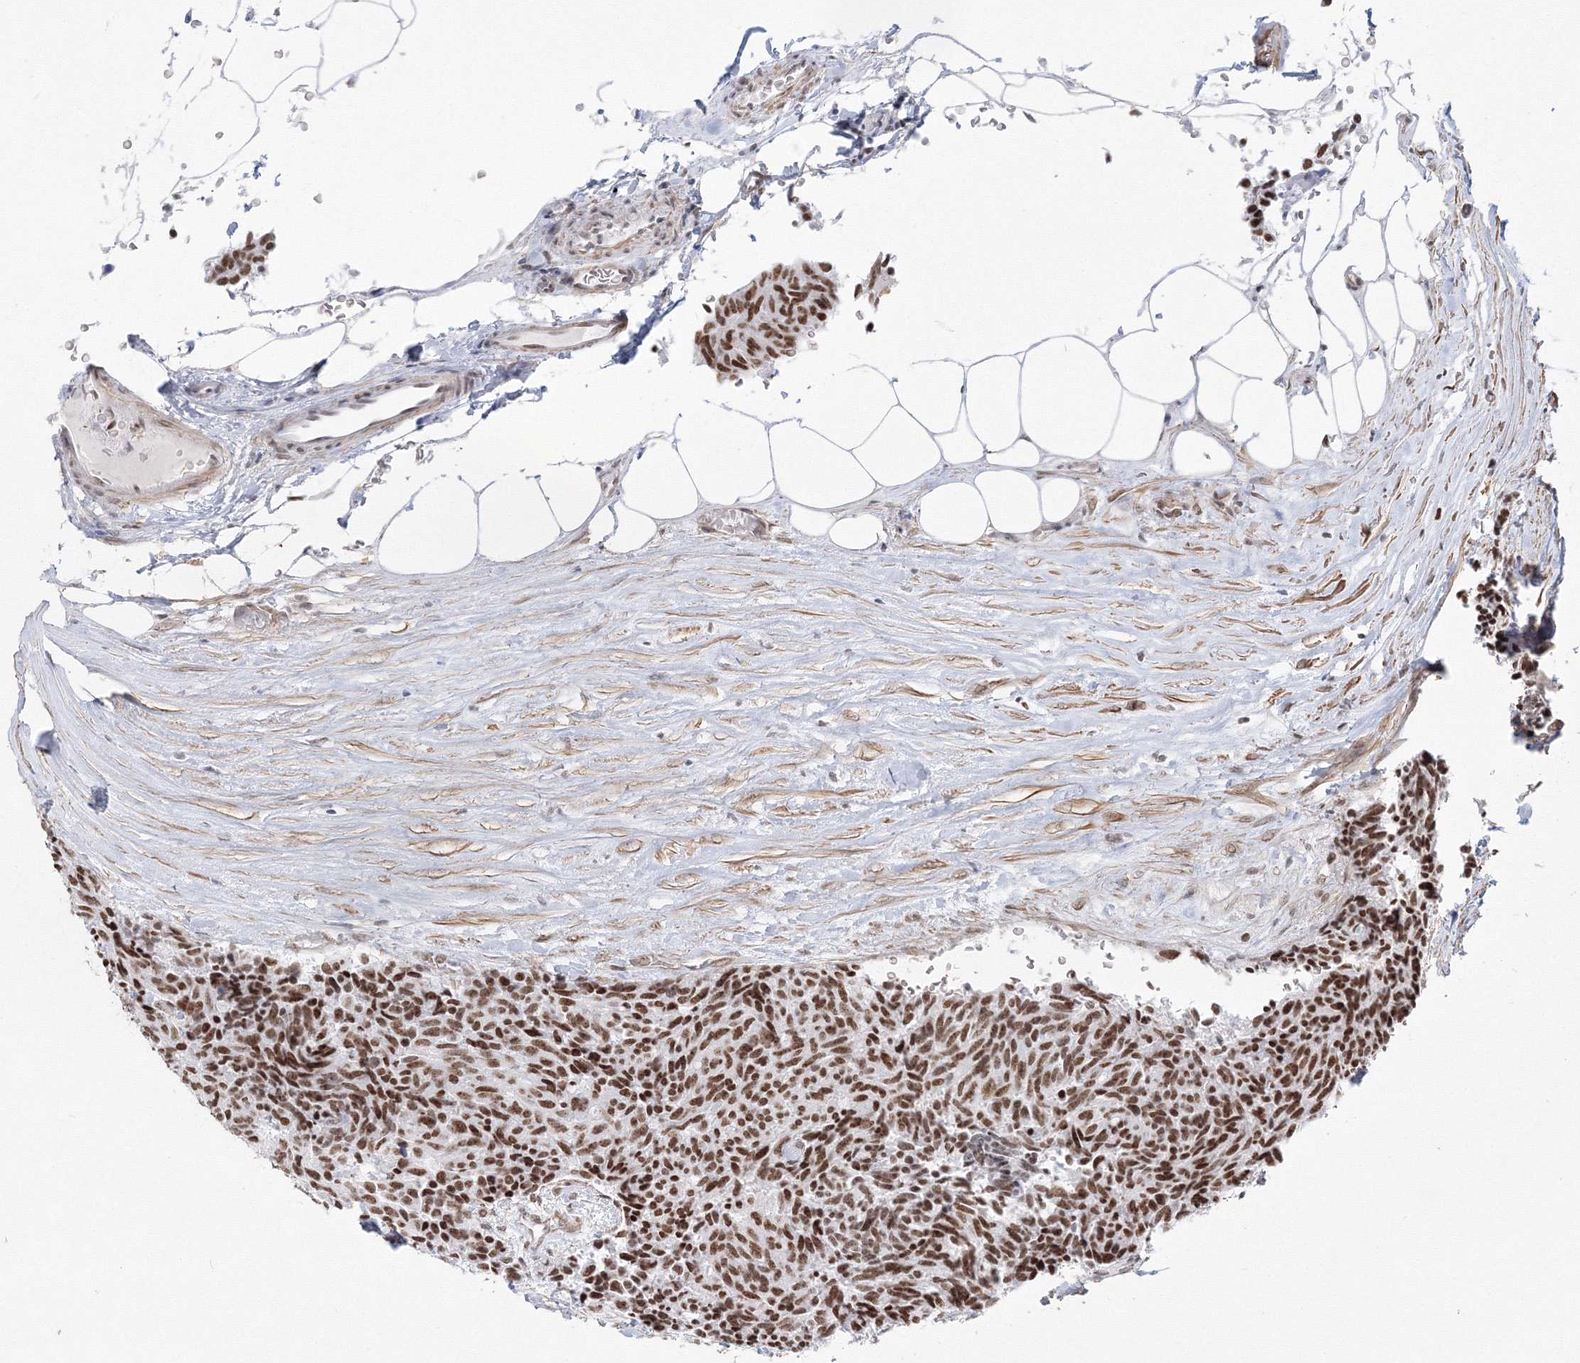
{"staining": {"intensity": "moderate", "quantity": ">75%", "location": "nuclear"}, "tissue": "carcinoid", "cell_type": "Tumor cells", "image_type": "cancer", "snomed": [{"axis": "morphology", "description": "Carcinoid, malignant, NOS"}, {"axis": "topography", "description": "Pancreas"}], "caption": "A medium amount of moderate nuclear staining is present in approximately >75% of tumor cells in carcinoid (malignant) tissue.", "gene": "ZNF638", "patient": {"sex": "female", "age": 54}}